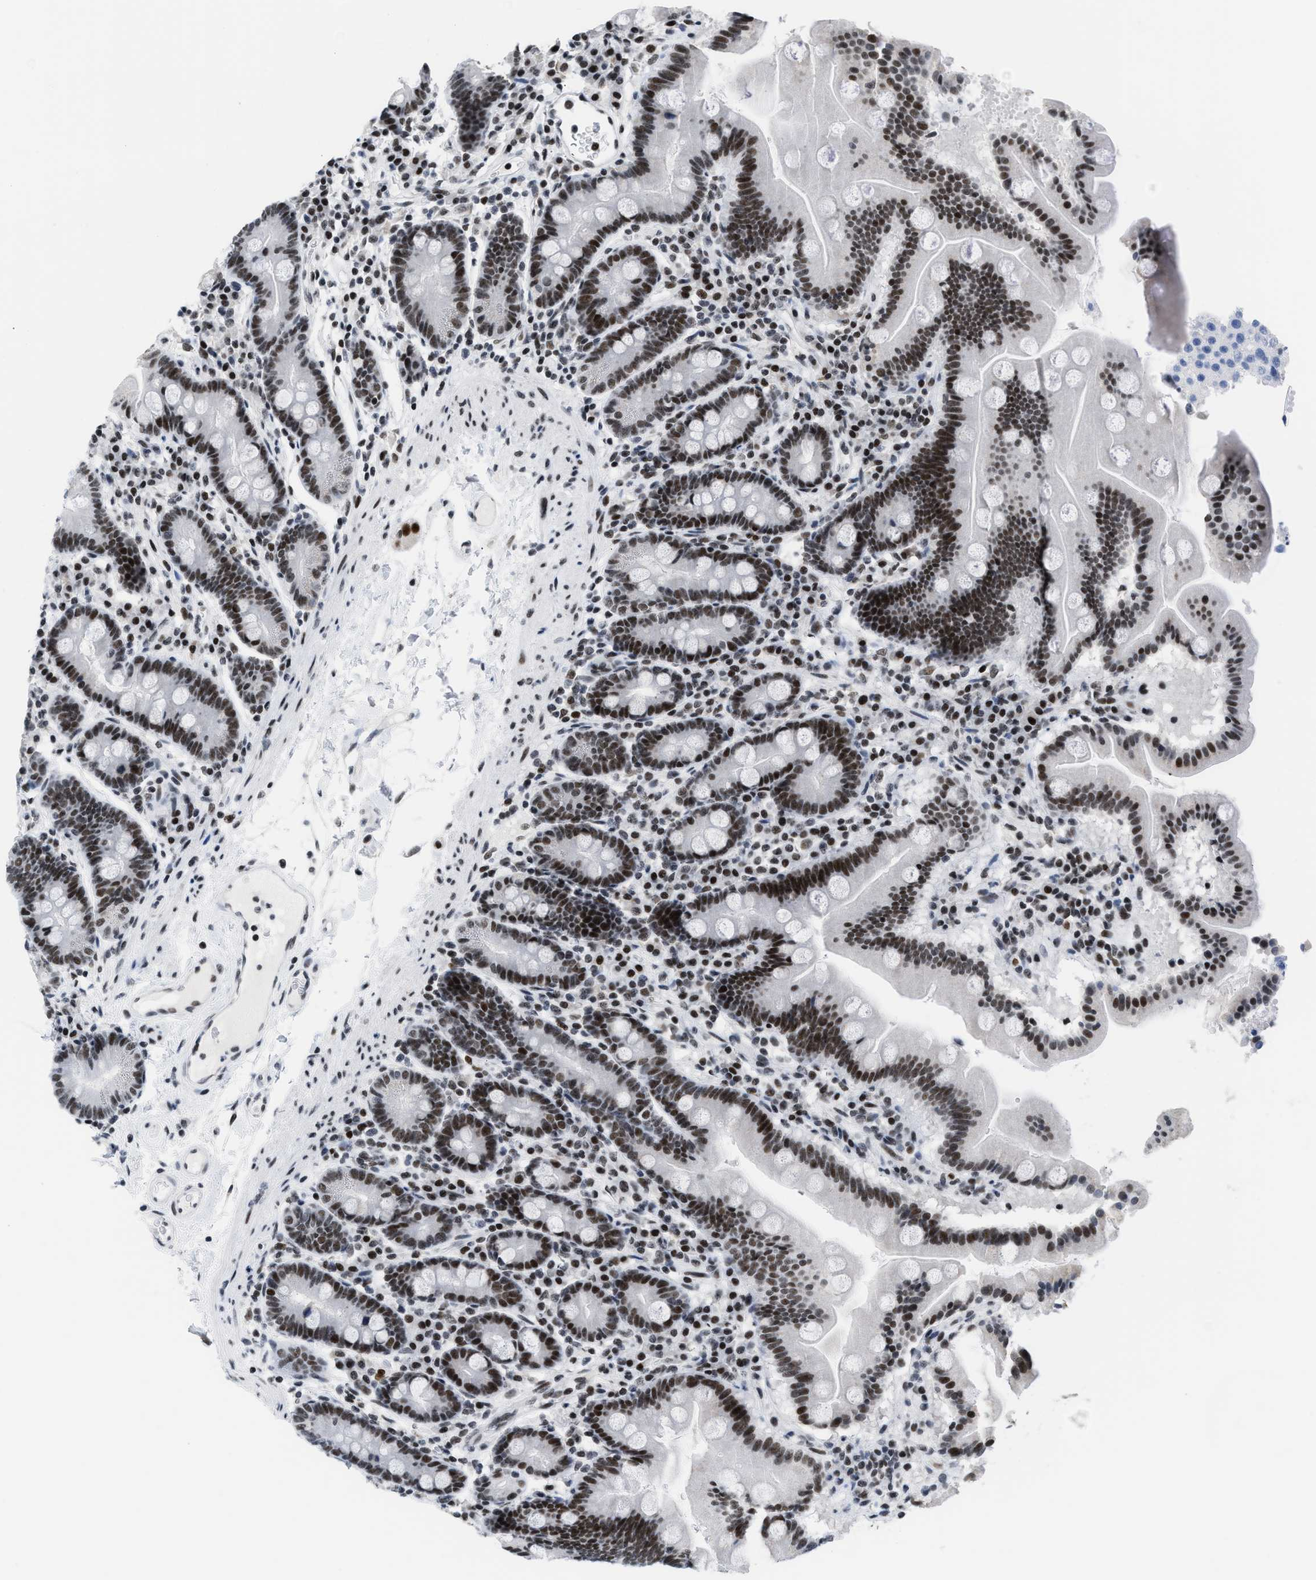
{"staining": {"intensity": "strong", "quantity": ">75%", "location": "nuclear"}, "tissue": "duodenum", "cell_type": "Glandular cells", "image_type": "normal", "snomed": [{"axis": "morphology", "description": "Normal tissue, NOS"}, {"axis": "topography", "description": "Duodenum"}], "caption": "Glandular cells show high levels of strong nuclear staining in approximately >75% of cells in benign human duodenum.", "gene": "TERF2IP", "patient": {"sex": "male", "age": 50}}